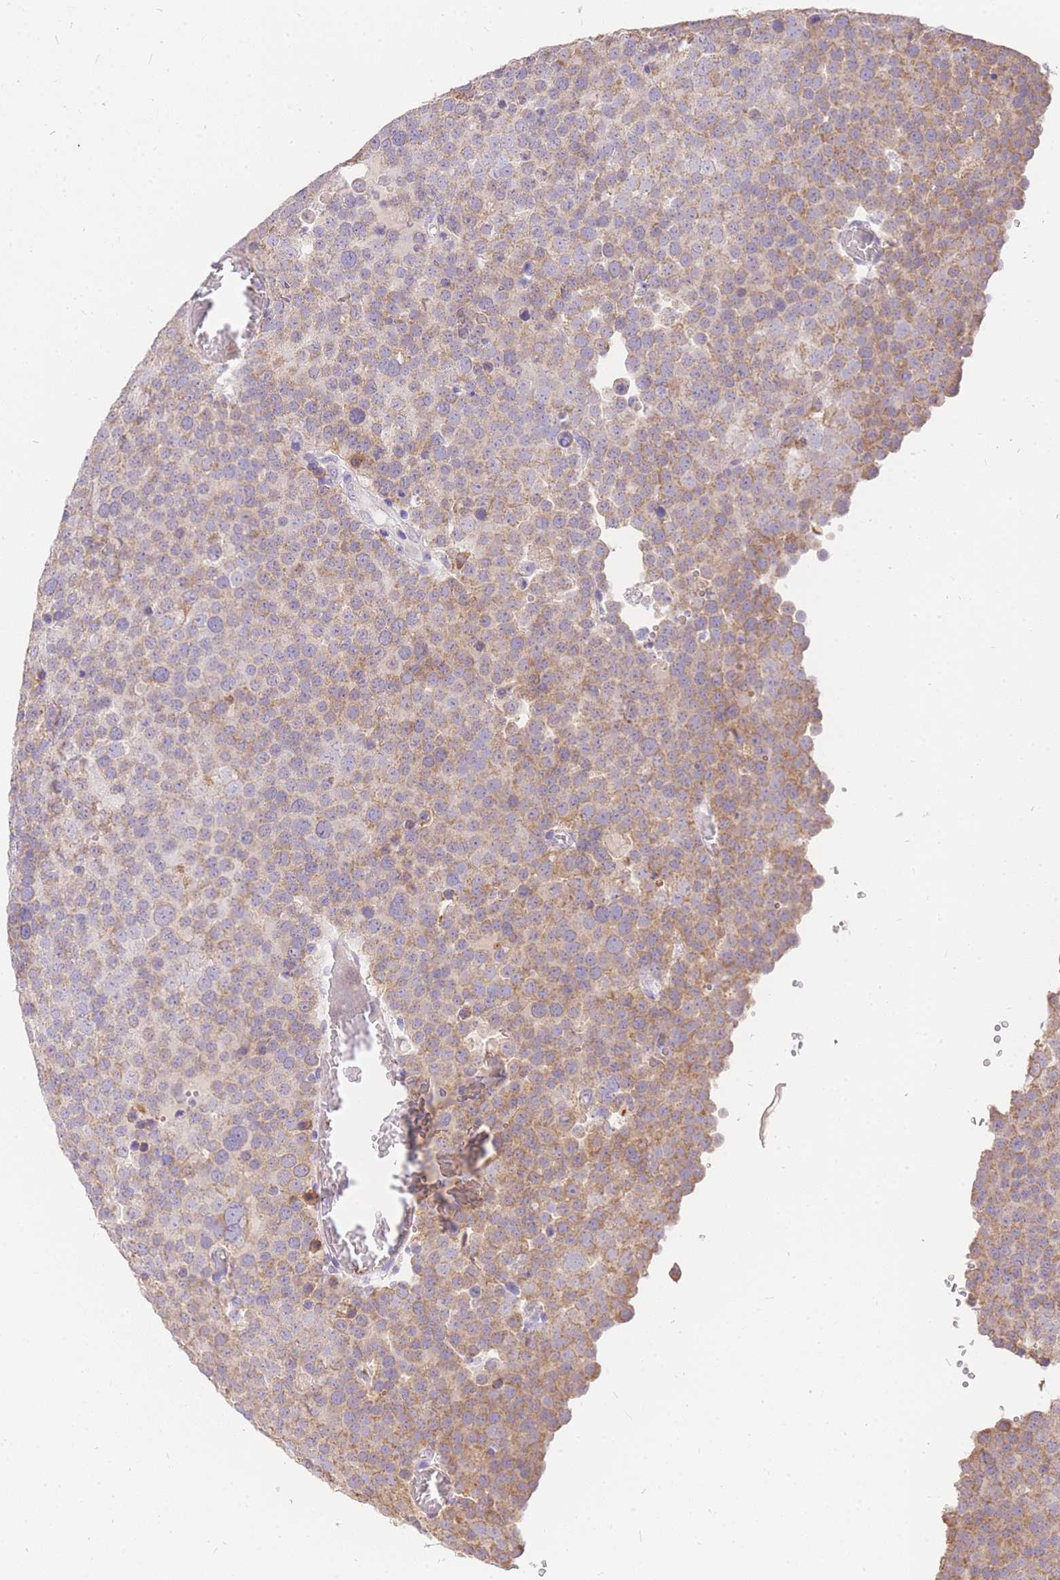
{"staining": {"intensity": "moderate", "quantity": "25%-75%", "location": "cytoplasmic/membranous"}, "tissue": "testis cancer", "cell_type": "Tumor cells", "image_type": "cancer", "snomed": [{"axis": "morphology", "description": "Normal tissue, NOS"}, {"axis": "morphology", "description": "Seminoma, NOS"}, {"axis": "topography", "description": "Testis"}], "caption": "Protein expression analysis of testis cancer reveals moderate cytoplasmic/membranous expression in about 25%-75% of tumor cells.", "gene": "C2orf88", "patient": {"sex": "male", "age": 71}}